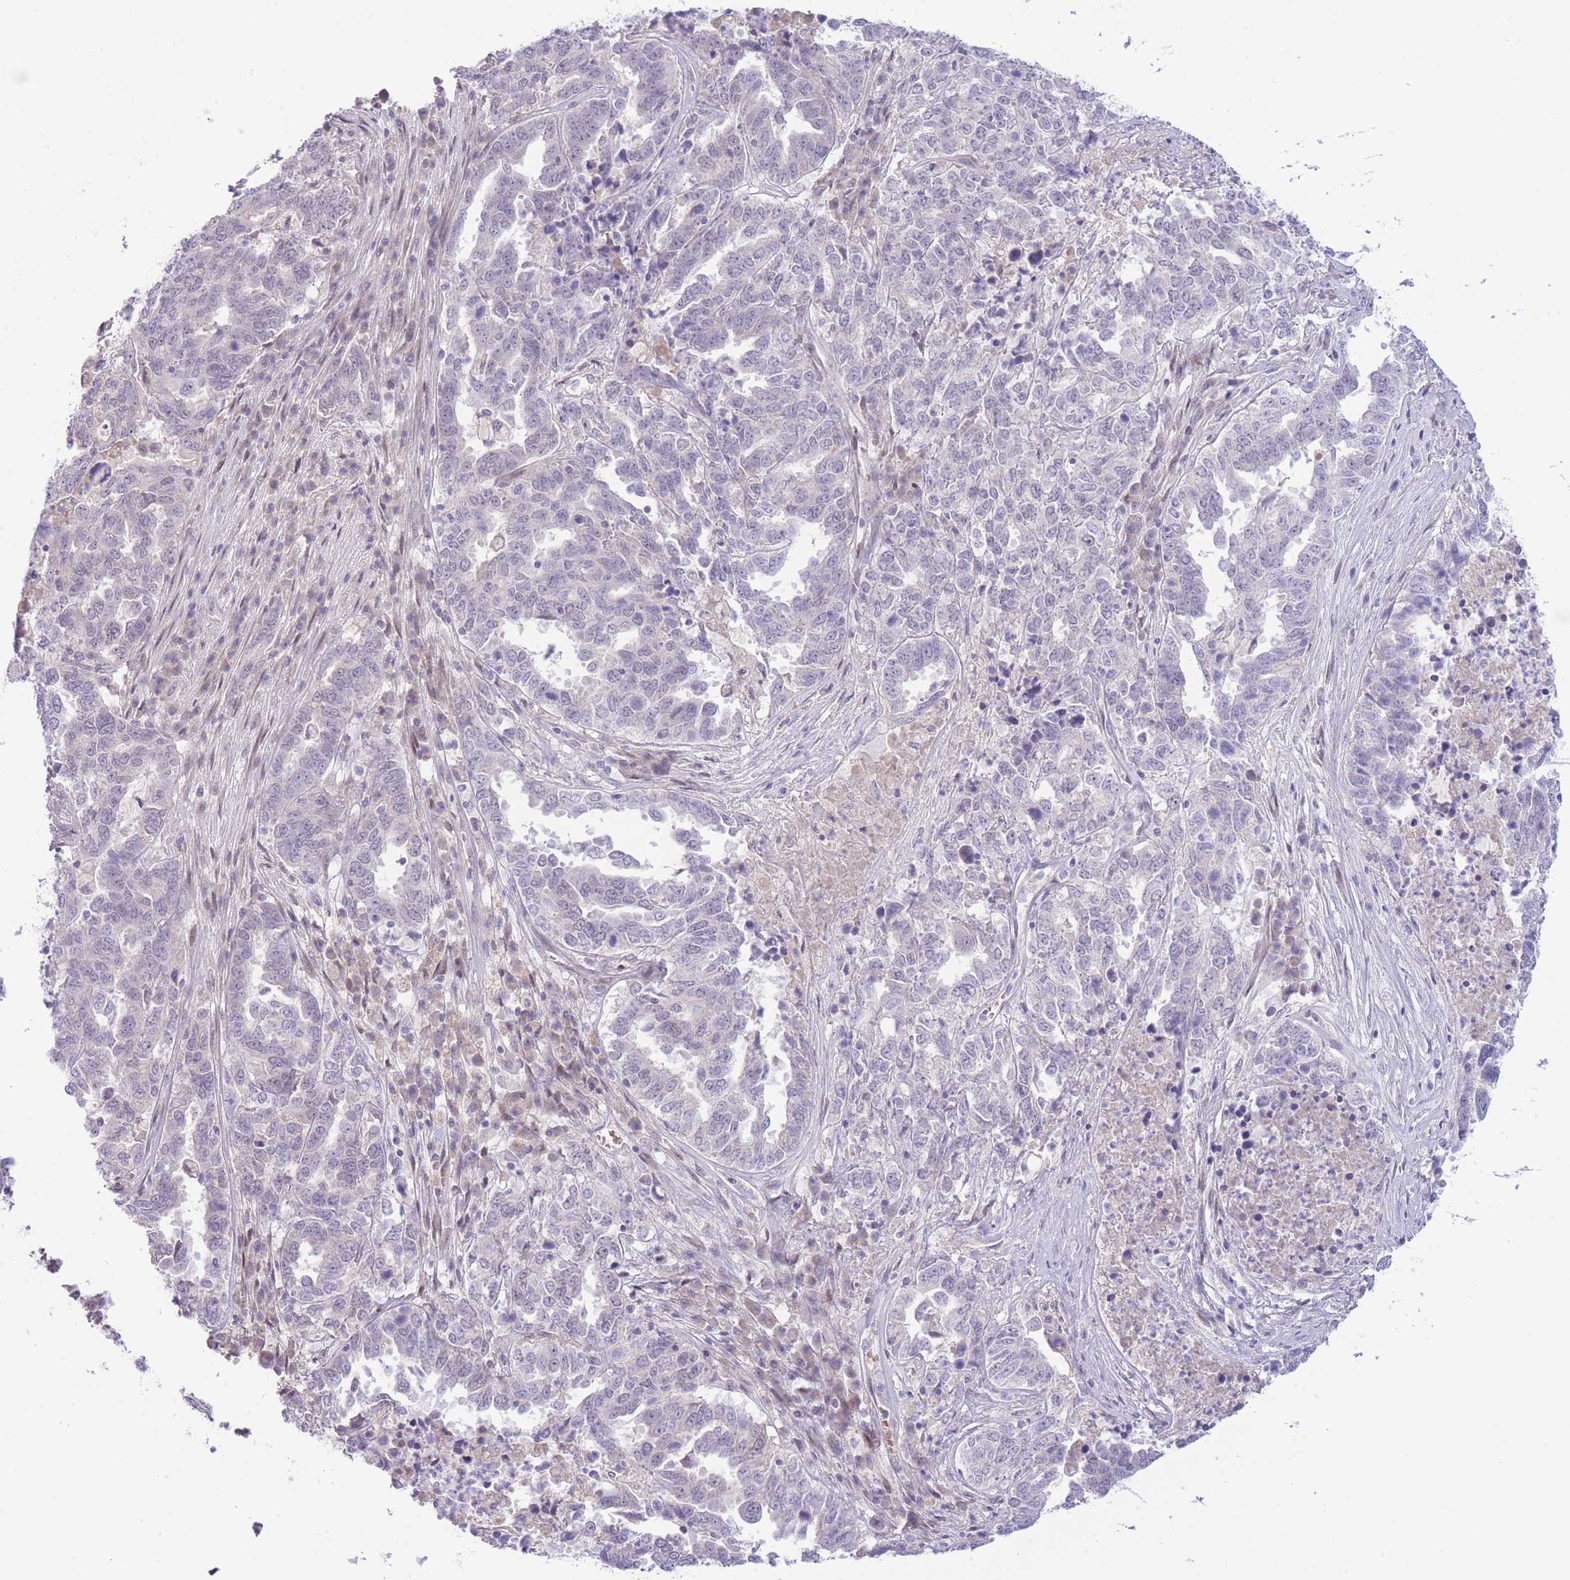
{"staining": {"intensity": "negative", "quantity": "none", "location": "none"}, "tissue": "ovarian cancer", "cell_type": "Tumor cells", "image_type": "cancer", "snomed": [{"axis": "morphology", "description": "Carcinoma, endometroid"}, {"axis": "topography", "description": "Ovary"}], "caption": "IHC photomicrograph of neoplastic tissue: human ovarian cancer (endometroid carcinoma) stained with DAB displays no significant protein staining in tumor cells.", "gene": "FBXO46", "patient": {"sex": "female", "age": 62}}